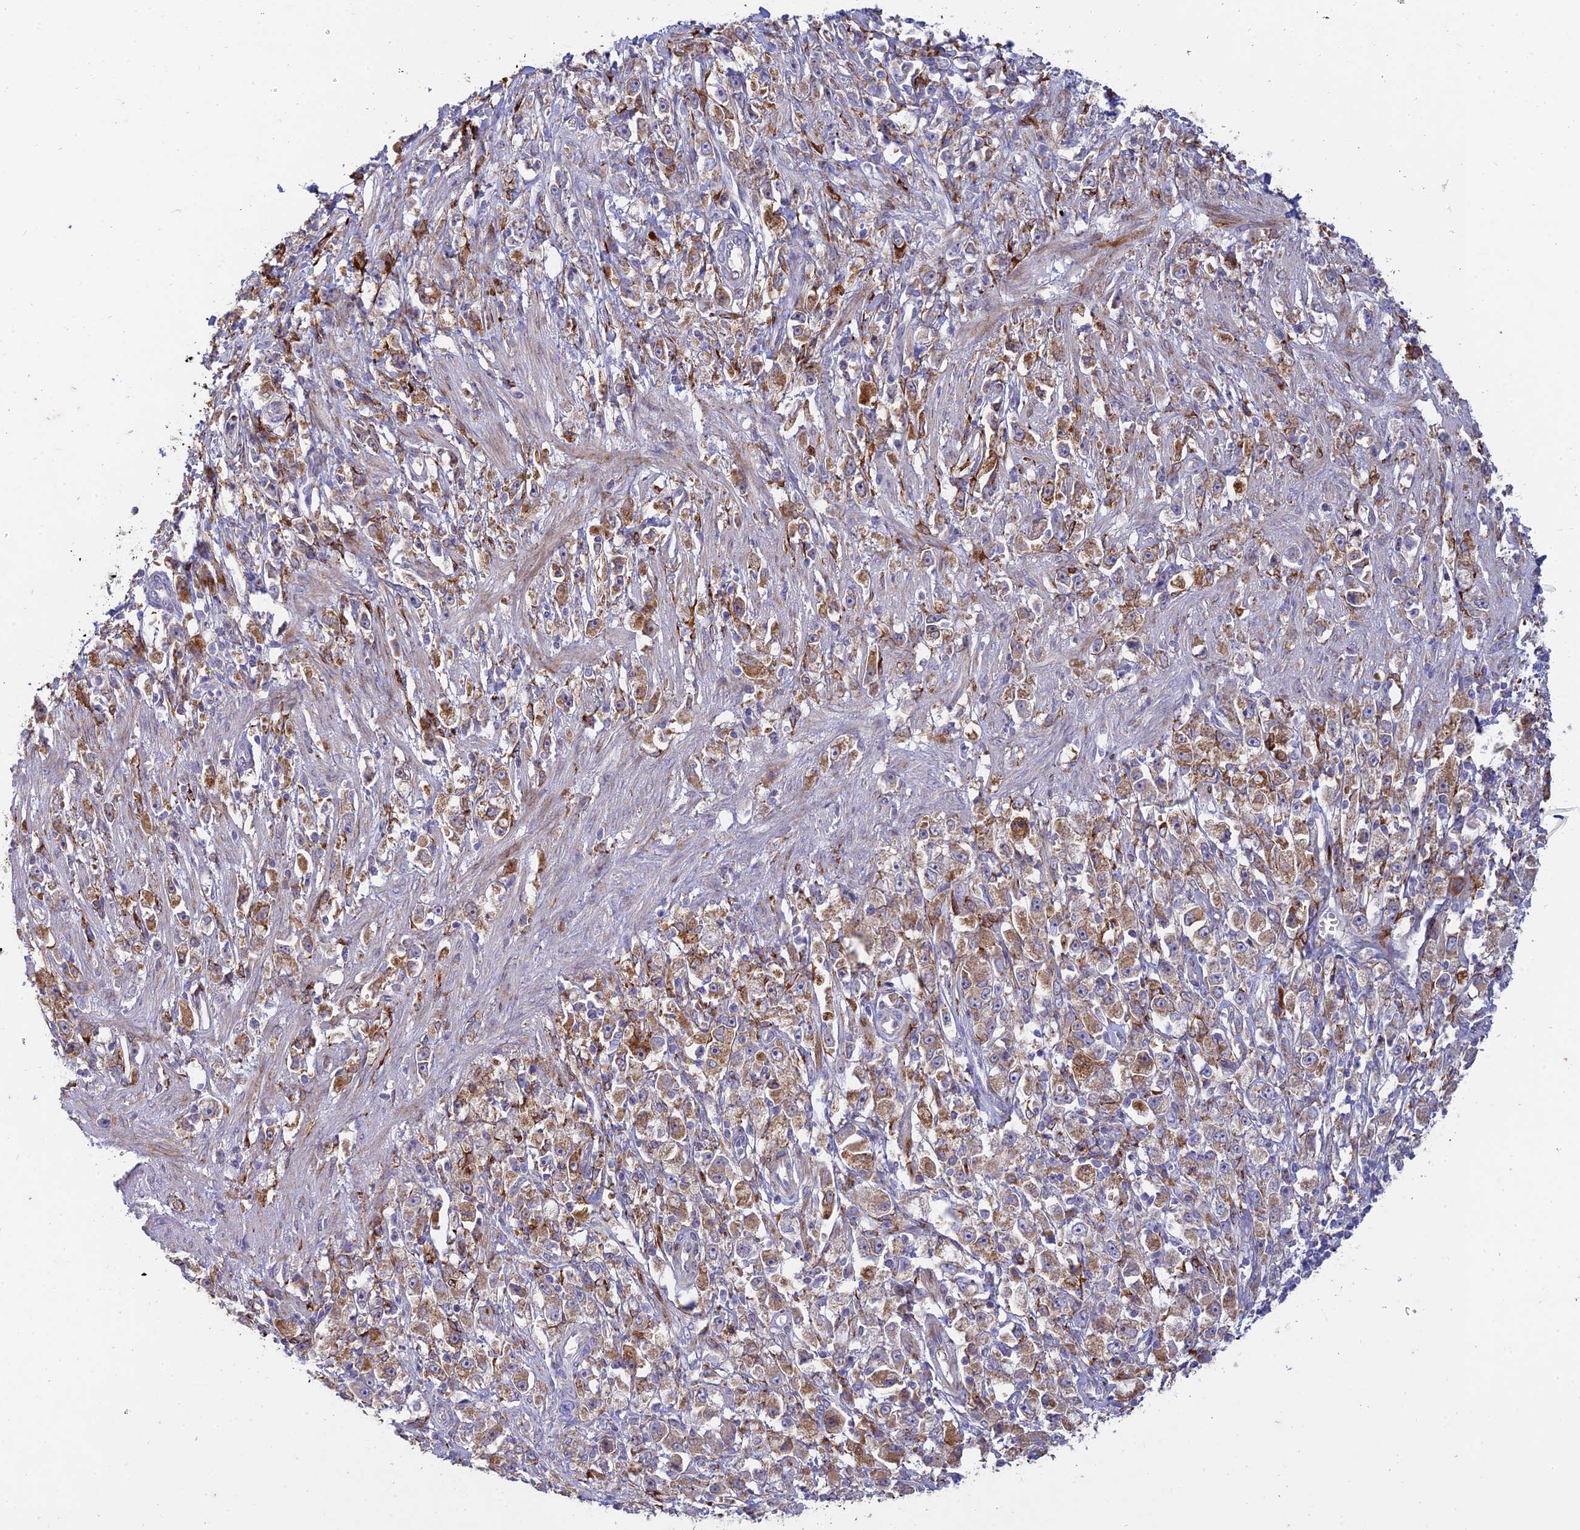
{"staining": {"intensity": "moderate", "quantity": ">75%", "location": "cytoplasmic/membranous"}, "tissue": "stomach cancer", "cell_type": "Tumor cells", "image_type": "cancer", "snomed": [{"axis": "morphology", "description": "Adenocarcinoma, NOS"}, {"axis": "topography", "description": "Stomach"}], "caption": "Stomach cancer tissue demonstrates moderate cytoplasmic/membranous expression in approximately >75% of tumor cells", "gene": "RCN3", "patient": {"sex": "female", "age": 59}}